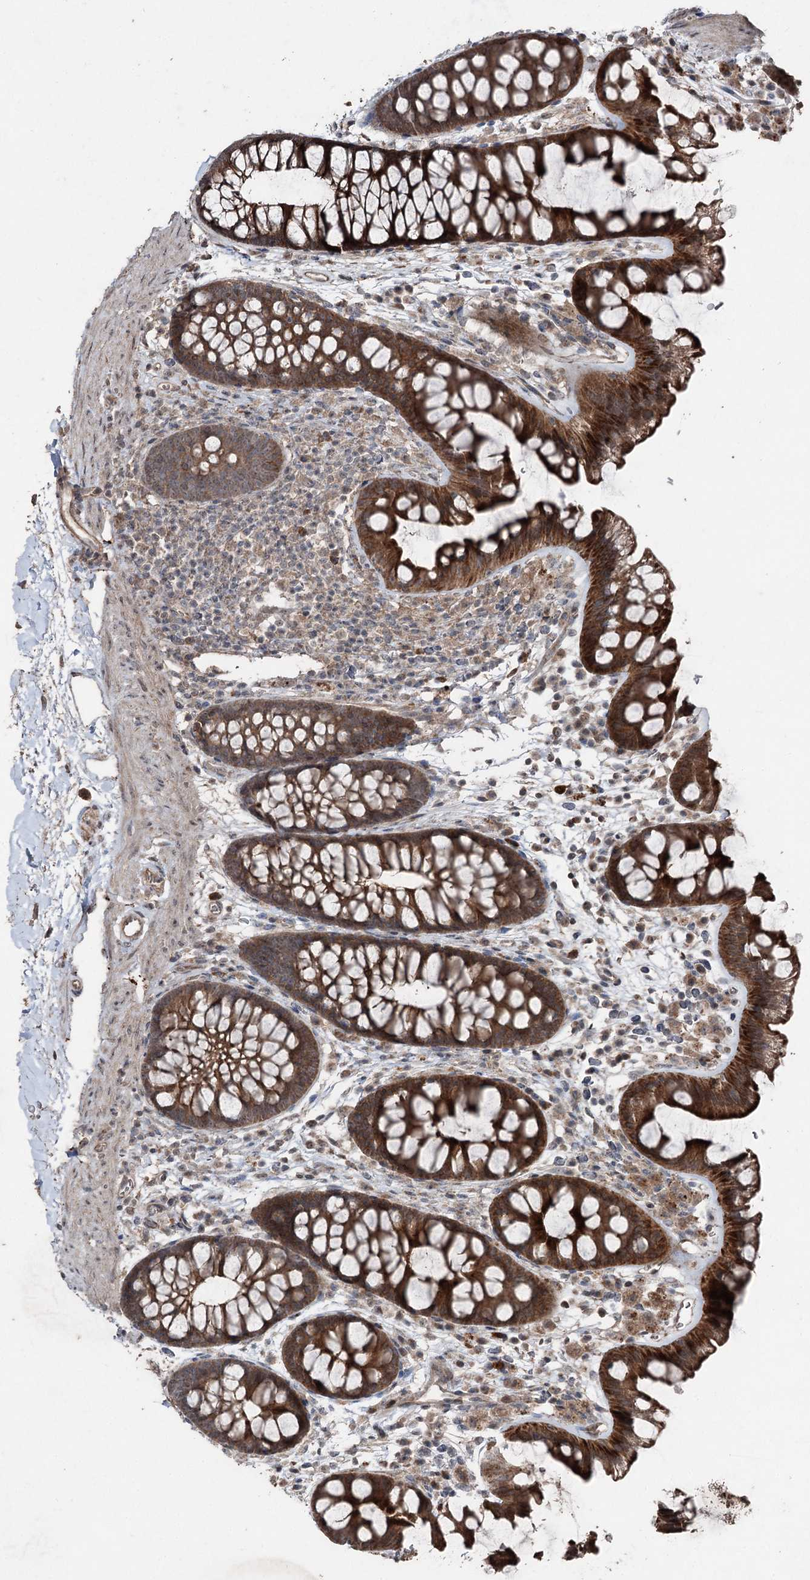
{"staining": {"intensity": "moderate", "quantity": ">75%", "location": "cytoplasmic/membranous"}, "tissue": "colon", "cell_type": "Endothelial cells", "image_type": "normal", "snomed": [{"axis": "morphology", "description": "Normal tissue, NOS"}, {"axis": "topography", "description": "Colon"}], "caption": "A brown stain shows moderate cytoplasmic/membranous positivity of a protein in endothelial cells of benign colon.", "gene": "MAPK8IP2", "patient": {"sex": "female", "age": 62}}